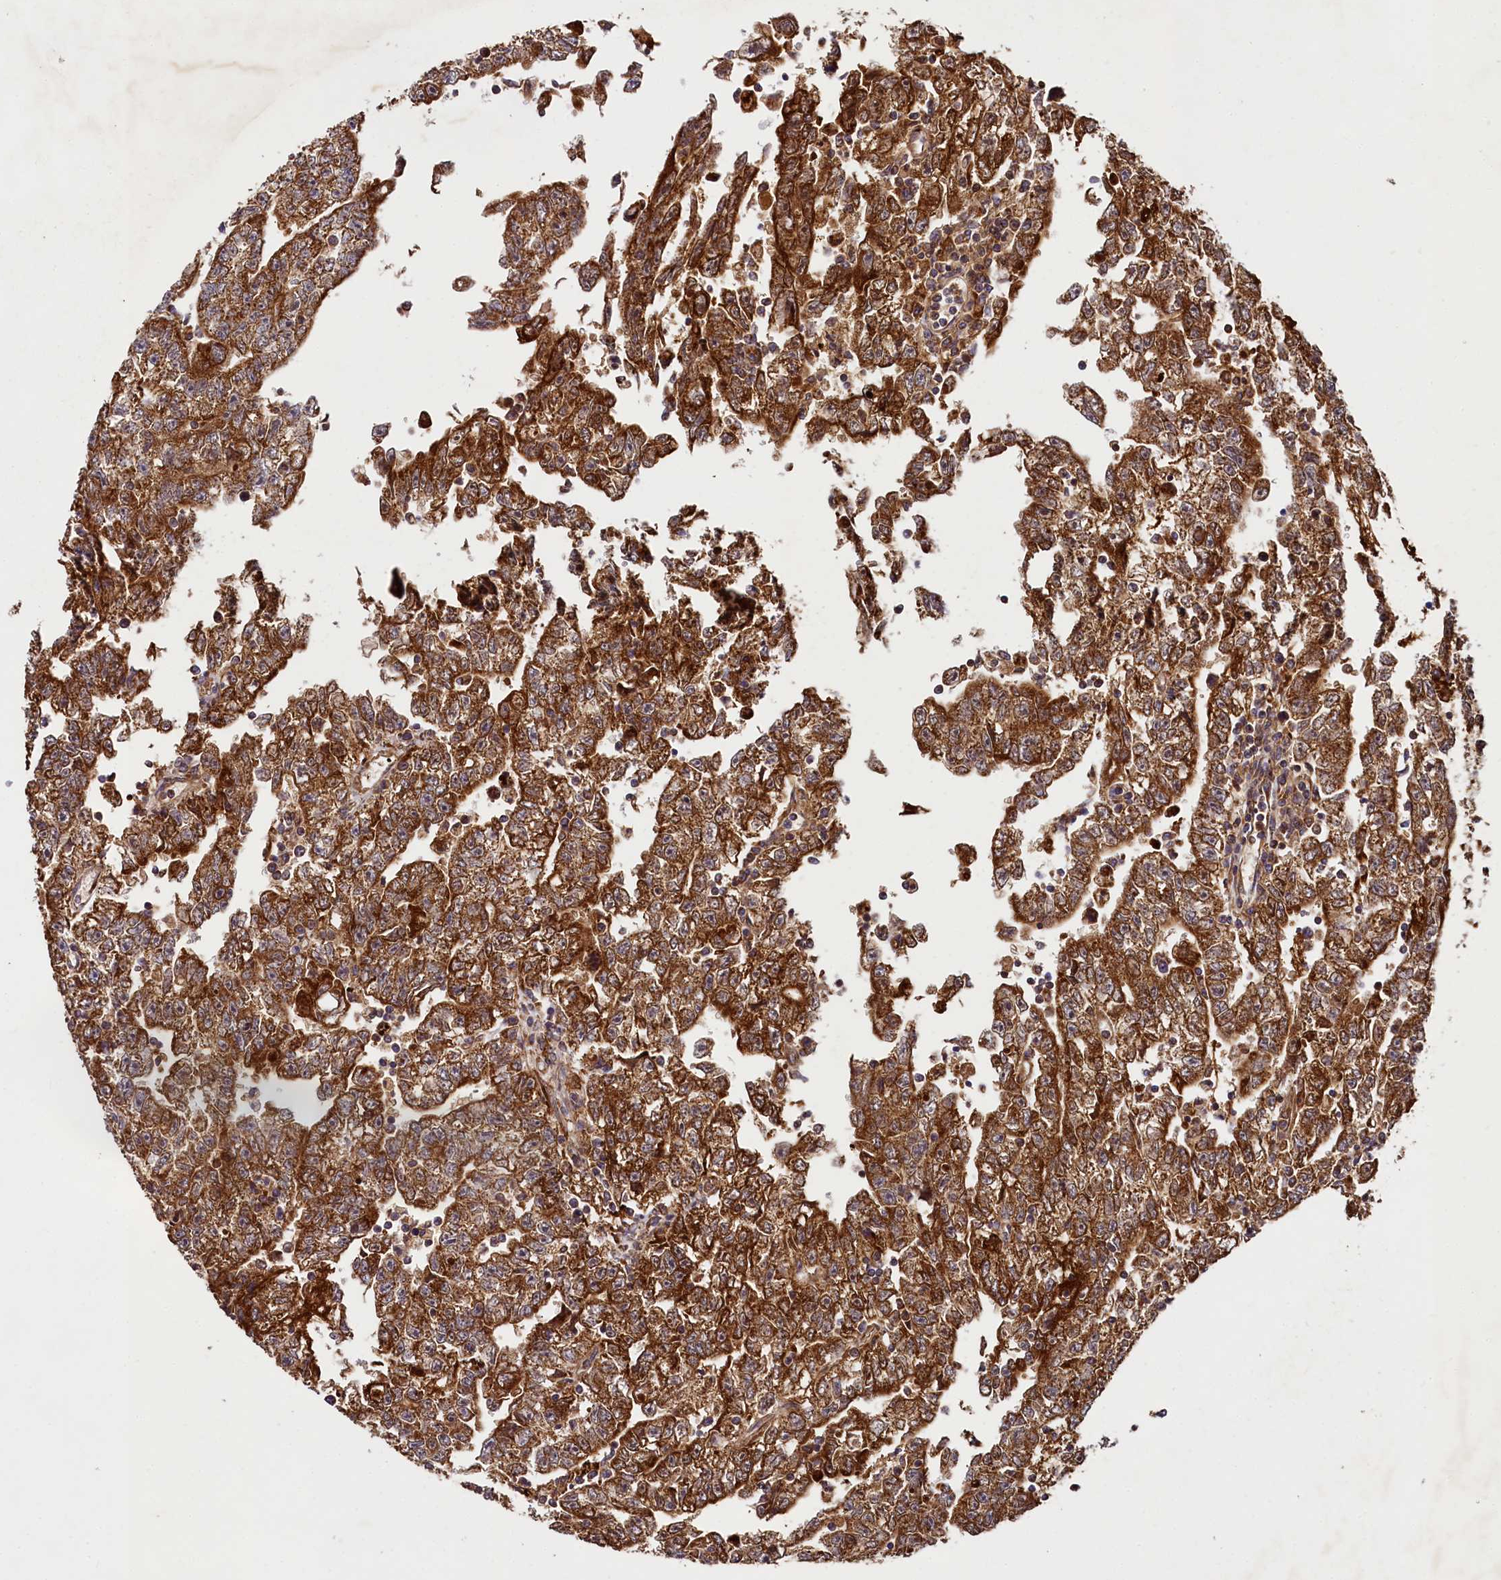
{"staining": {"intensity": "strong", "quantity": ">75%", "location": "cytoplasmic/membranous"}, "tissue": "testis cancer", "cell_type": "Tumor cells", "image_type": "cancer", "snomed": [{"axis": "morphology", "description": "Carcinoma, Embryonal, NOS"}, {"axis": "topography", "description": "Testis"}], "caption": "Immunohistochemistry (IHC) photomicrograph of neoplastic tissue: testis embryonal carcinoma stained using IHC shows high levels of strong protein expression localized specifically in the cytoplasmic/membranous of tumor cells, appearing as a cytoplasmic/membranous brown color.", "gene": "SPRYD3", "patient": {"sex": "male", "age": 25}}